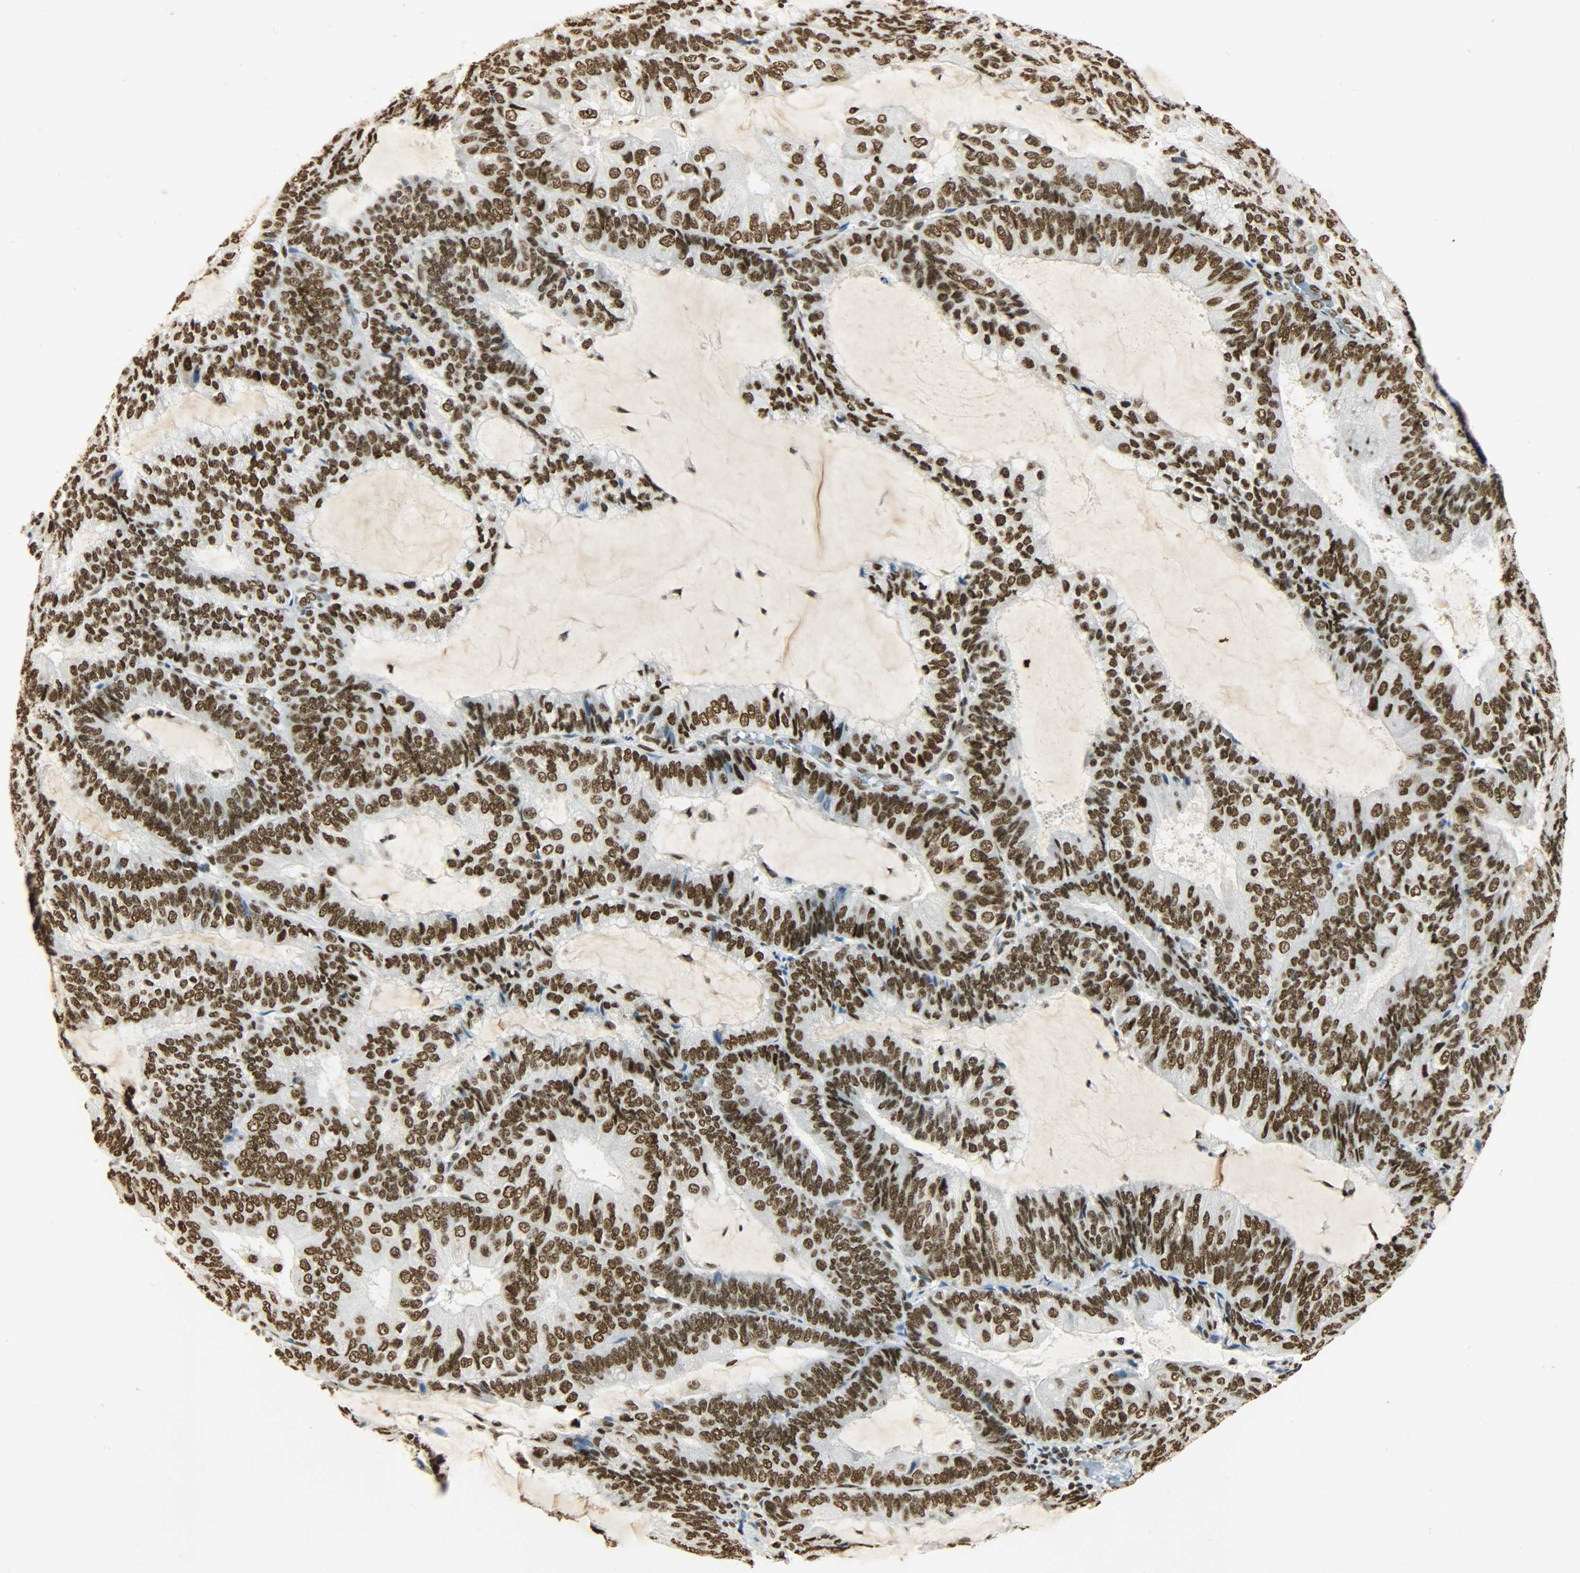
{"staining": {"intensity": "strong", "quantity": ">75%", "location": "nuclear"}, "tissue": "endometrial cancer", "cell_type": "Tumor cells", "image_type": "cancer", "snomed": [{"axis": "morphology", "description": "Adenocarcinoma, NOS"}, {"axis": "topography", "description": "Endometrium"}], "caption": "IHC photomicrograph of endometrial cancer stained for a protein (brown), which shows high levels of strong nuclear positivity in about >75% of tumor cells.", "gene": "KHDRBS1", "patient": {"sex": "female", "age": 81}}